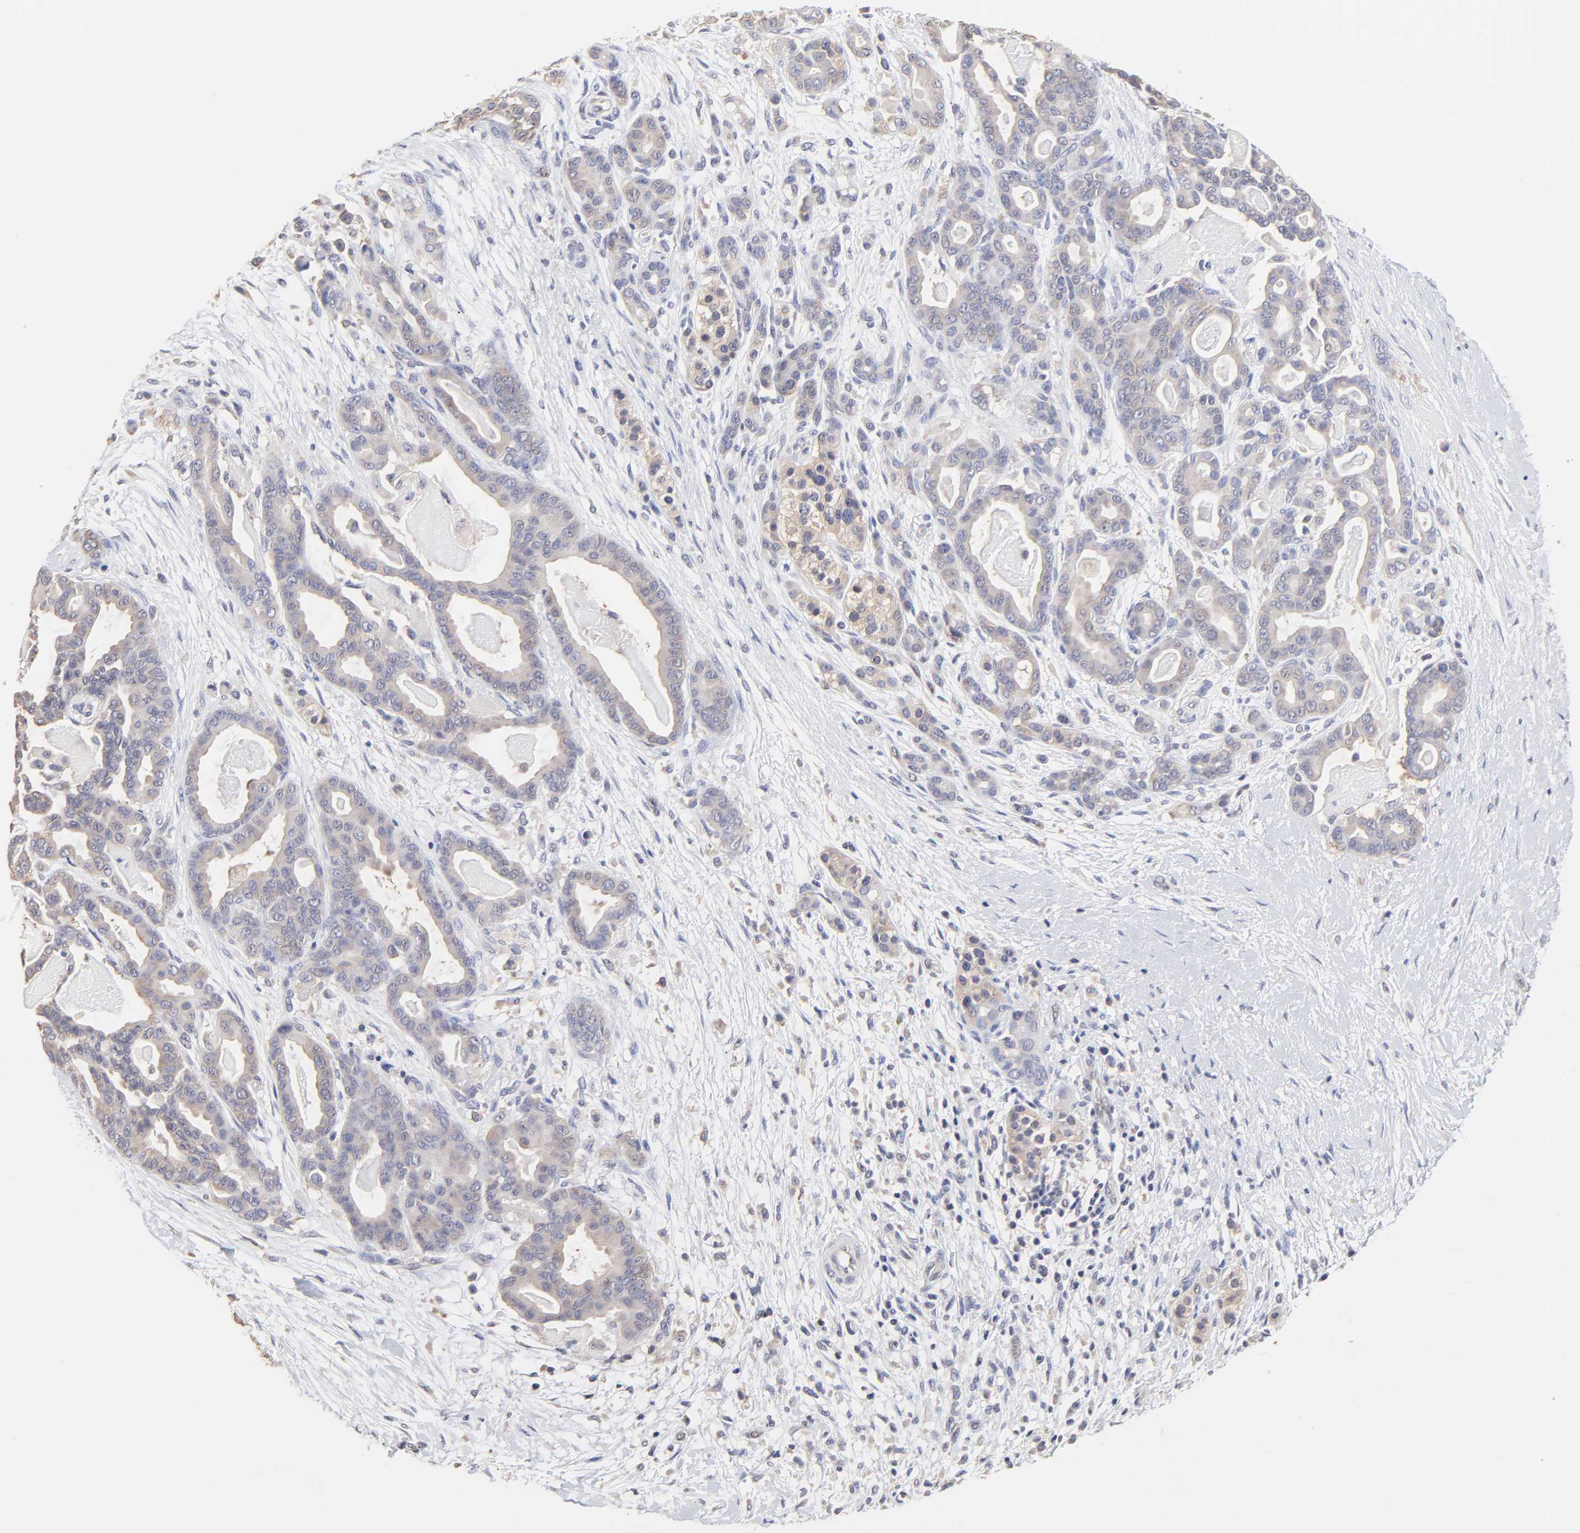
{"staining": {"intensity": "weak", "quantity": "<25%", "location": "cytoplasmic/membranous"}, "tissue": "pancreatic cancer", "cell_type": "Tumor cells", "image_type": "cancer", "snomed": [{"axis": "morphology", "description": "Adenocarcinoma, NOS"}, {"axis": "topography", "description": "Pancreas"}], "caption": "Immunohistochemistry of pancreatic cancer (adenocarcinoma) demonstrates no staining in tumor cells.", "gene": "CCT2", "patient": {"sex": "male", "age": 63}}